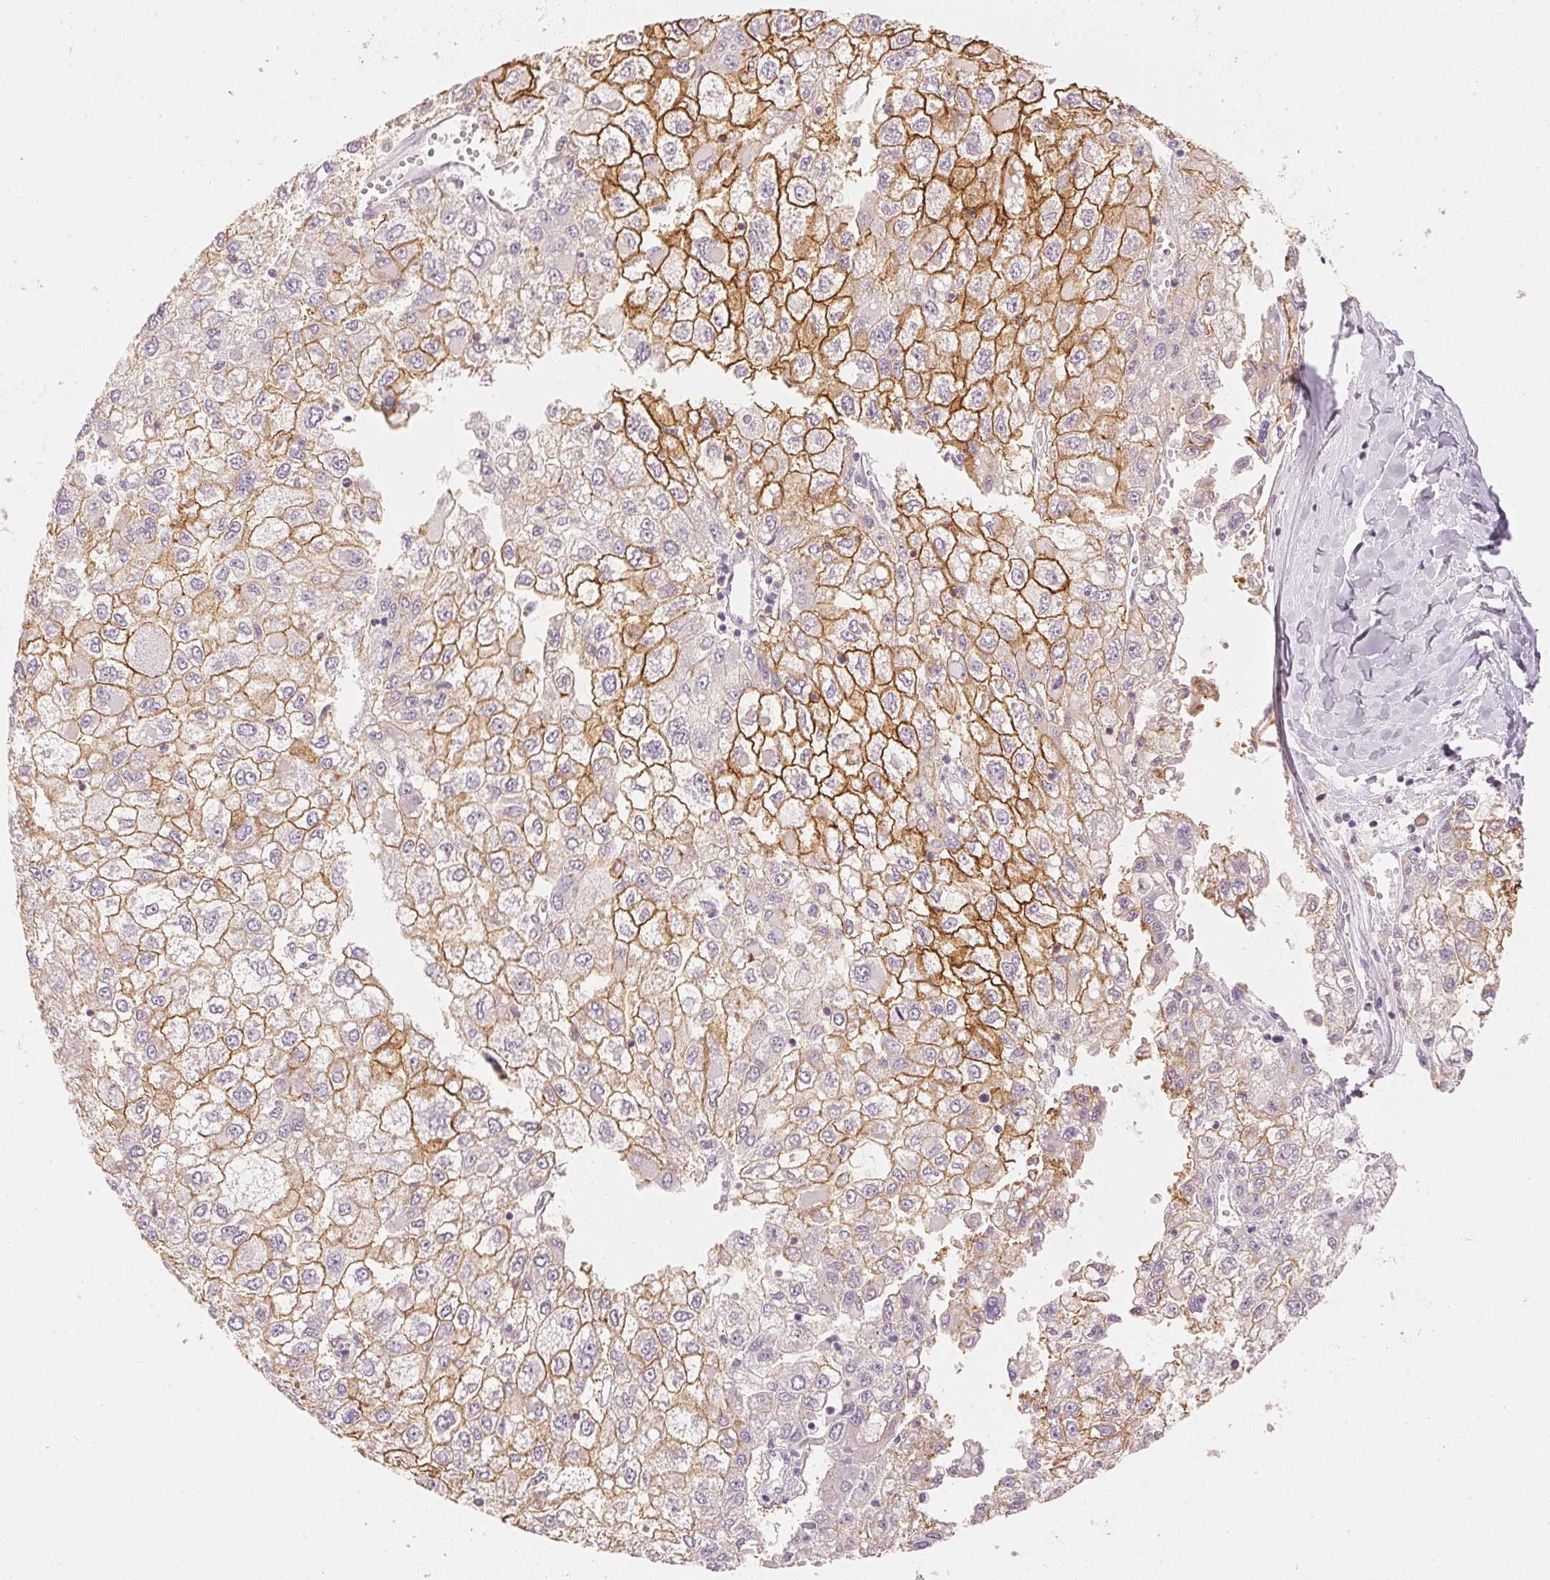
{"staining": {"intensity": "moderate", "quantity": ">75%", "location": "cytoplasmic/membranous"}, "tissue": "liver cancer", "cell_type": "Tumor cells", "image_type": "cancer", "snomed": [{"axis": "morphology", "description": "Carcinoma, Hepatocellular, NOS"}, {"axis": "topography", "description": "Liver"}], "caption": "Protein staining exhibits moderate cytoplasmic/membranous expression in approximately >75% of tumor cells in liver cancer.", "gene": "RMDN2", "patient": {"sex": "male", "age": 40}}